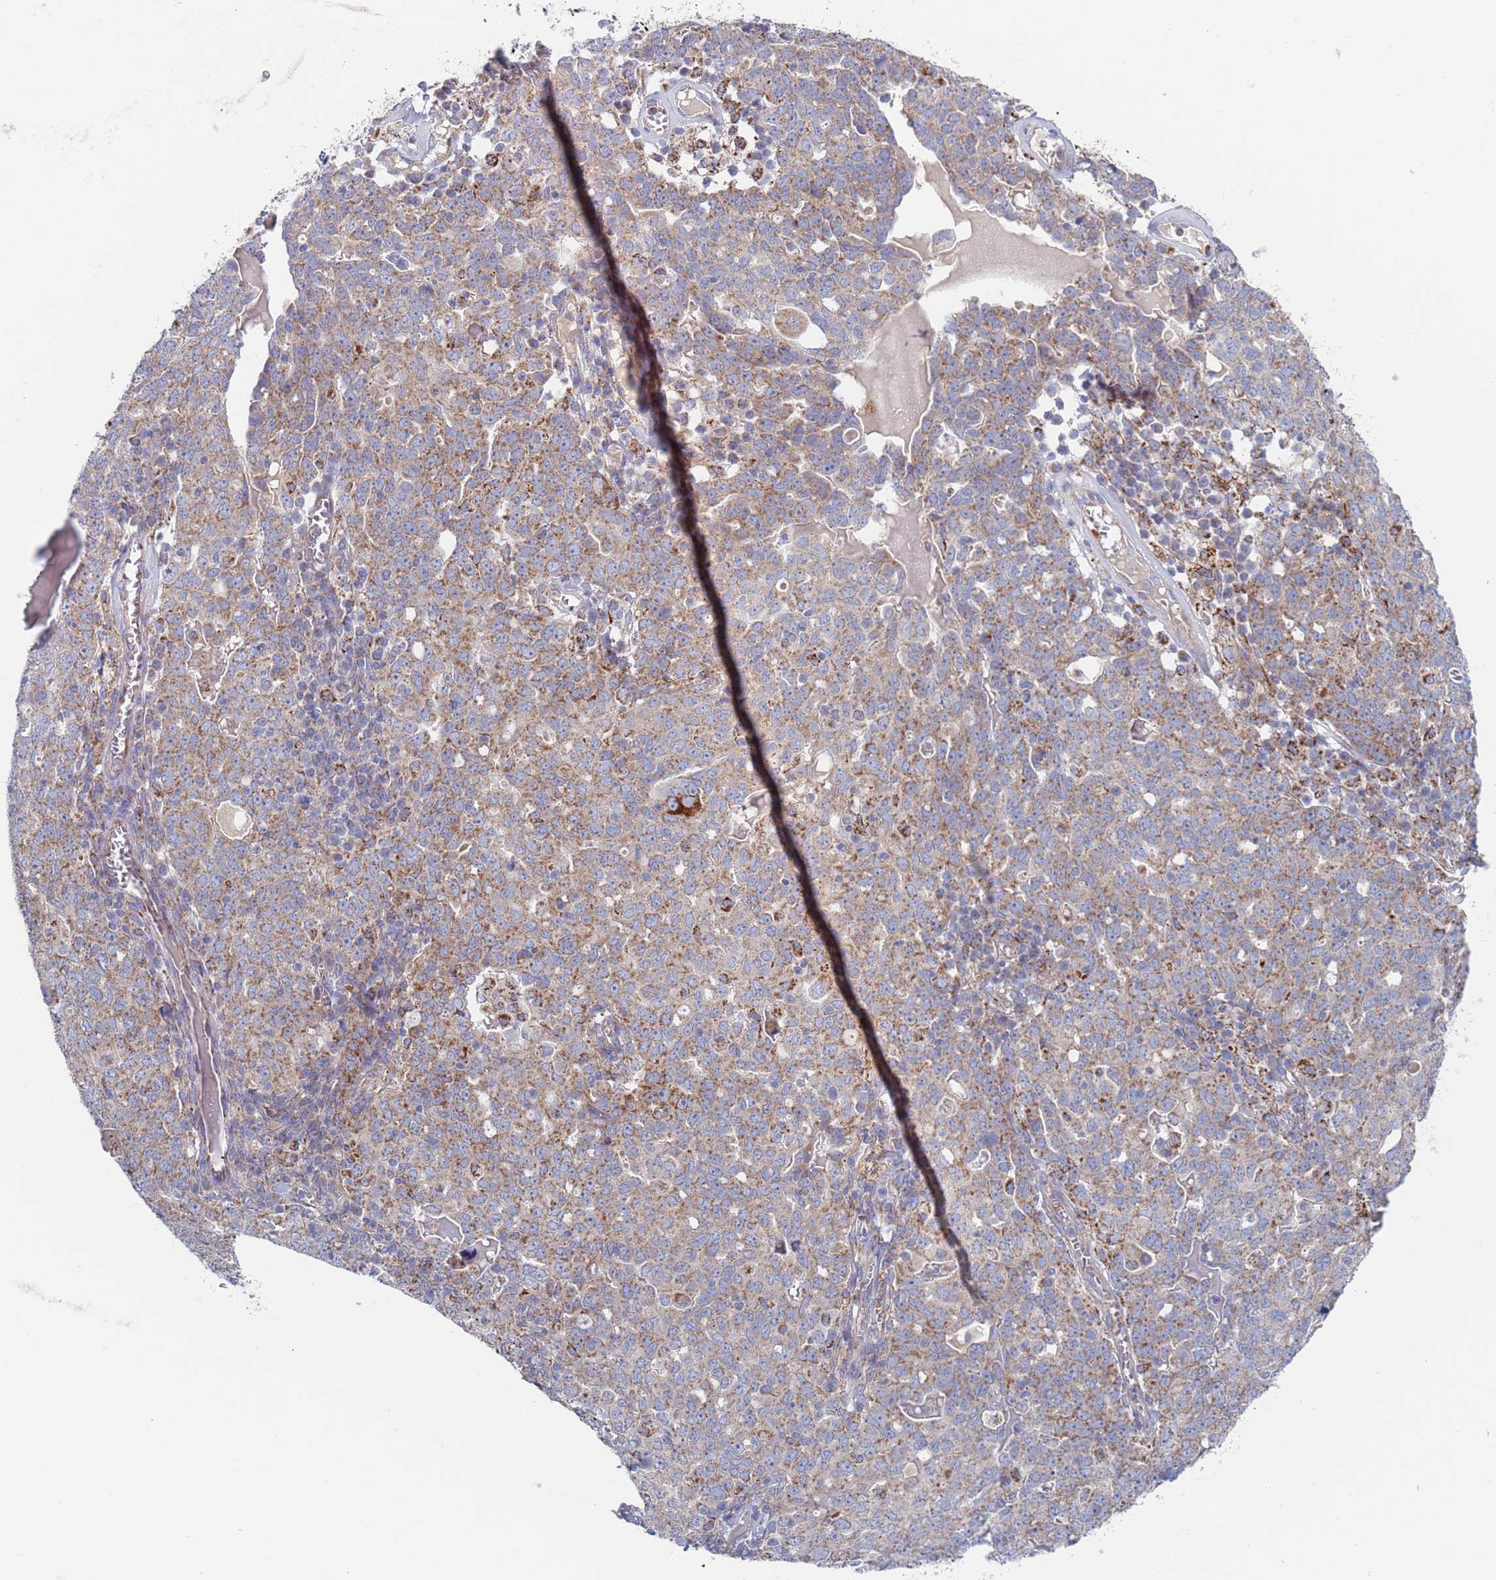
{"staining": {"intensity": "moderate", "quantity": ">75%", "location": "cytoplasmic/membranous"}, "tissue": "ovarian cancer", "cell_type": "Tumor cells", "image_type": "cancer", "snomed": [{"axis": "morphology", "description": "Carcinoma, endometroid"}, {"axis": "topography", "description": "Ovary"}], "caption": "IHC staining of ovarian cancer, which exhibits medium levels of moderate cytoplasmic/membranous staining in approximately >75% of tumor cells indicating moderate cytoplasmic/membranous protein expression. The staining was performed using DAB (brown) for protein detection and nuclei were counterstained in hematoxylin (blue).", "gene": "CHCHD6", "patient": {"sex": "female", "age": 62}}